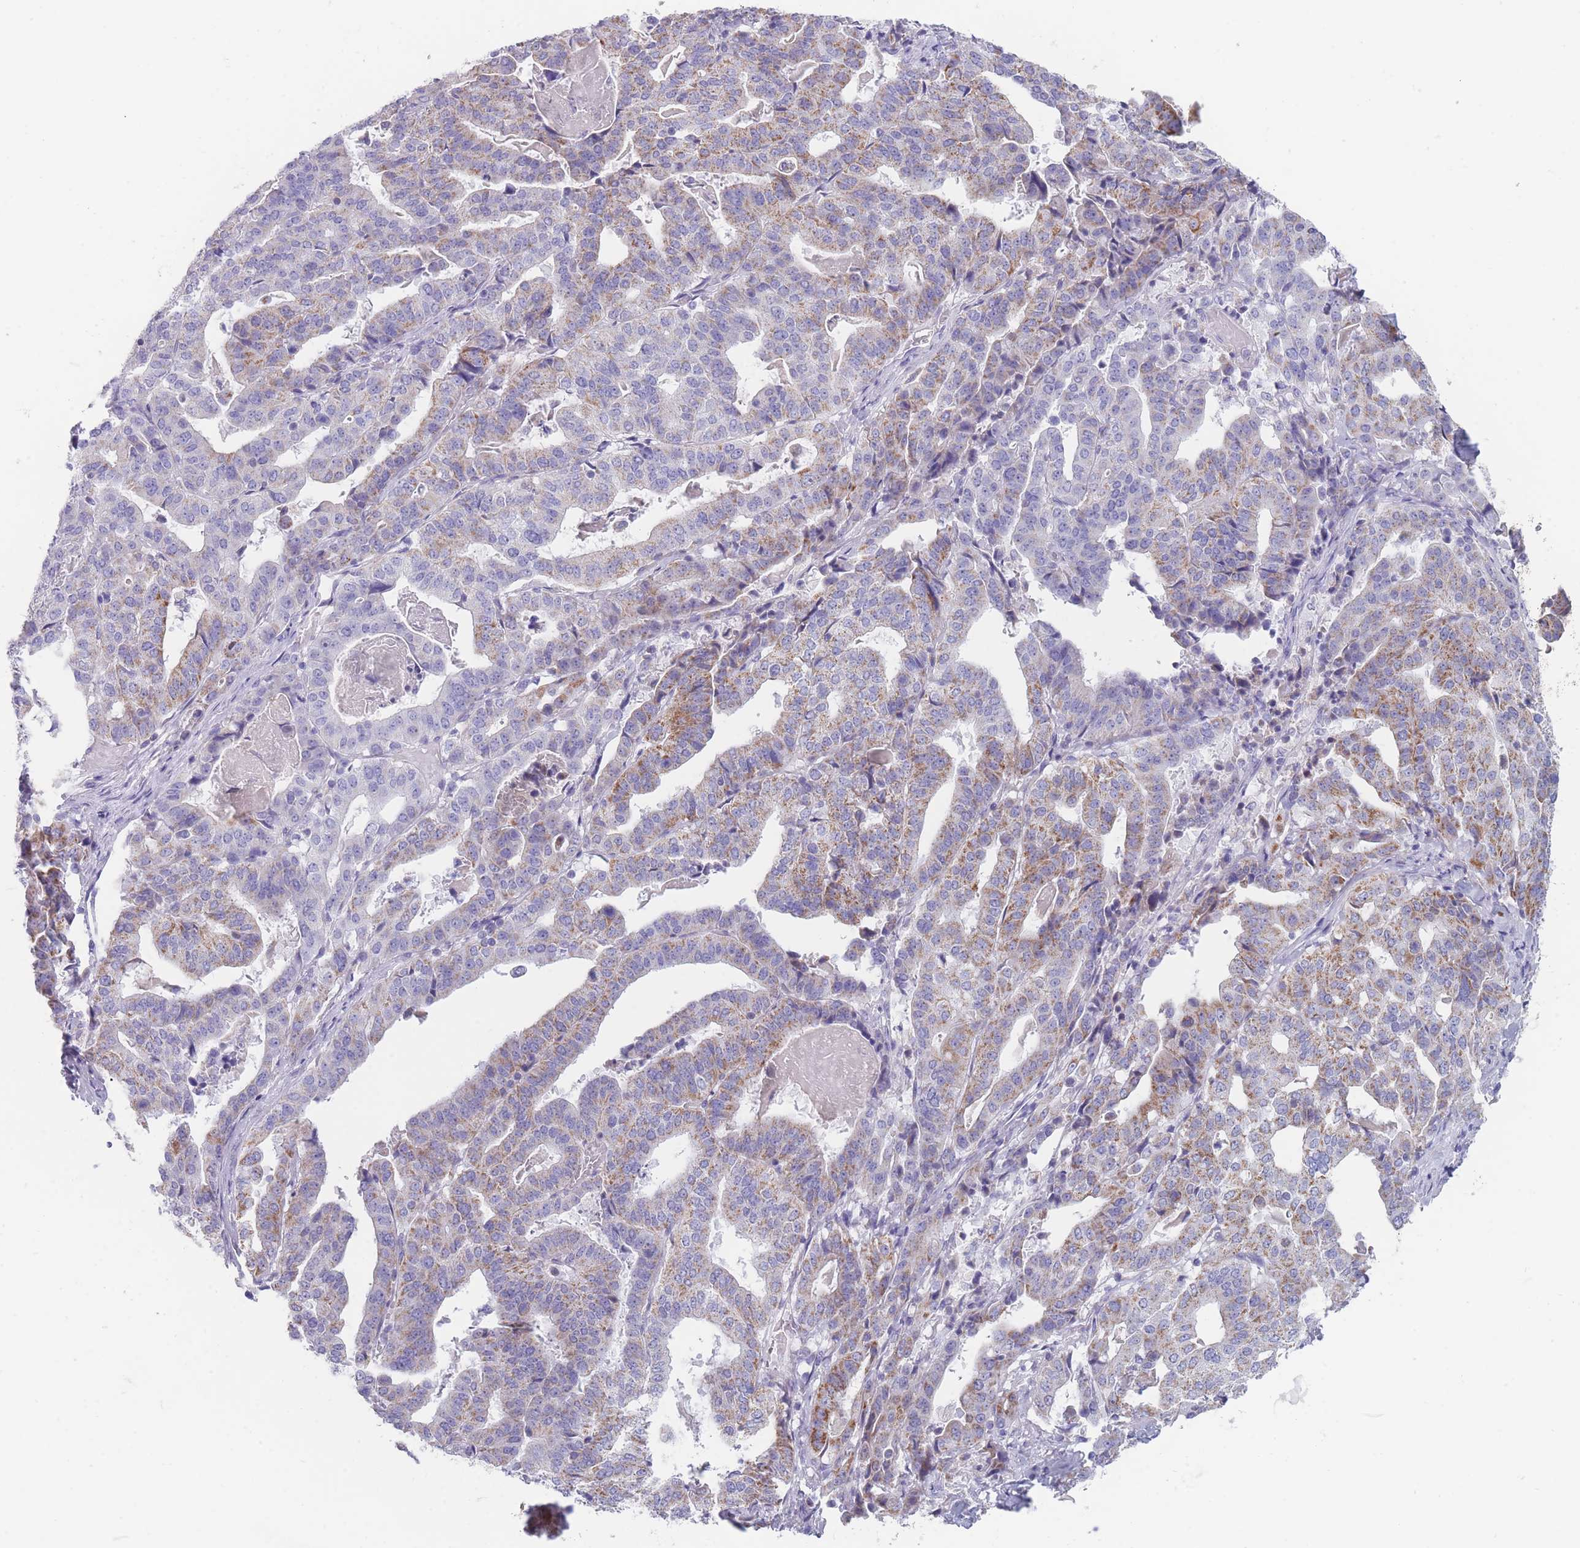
{"staining": {"intensity": "moderate", "quantity": ">75%", "location": "cytoplasmic/membranous"}, "tissue": "stomach cancer", "cell_type": "Tumor cells", "image_type": "cancer", "snomed": [{"axis": "morphology", "description": "Adenocarcinoma, NOS"}, {"axis": "topography", "description": "Stomach"}], "caption": "Immunohistochemistry (IHC) histopathology image of adenocarcinoma (stomach) stained for a protein (brown), which displays medium levels of moderate cytoplasmic/membranous expression in approximately >75% of tumor cells.", "gene": "MRPS14", "patient": {"sex": "male", "age": 48}}